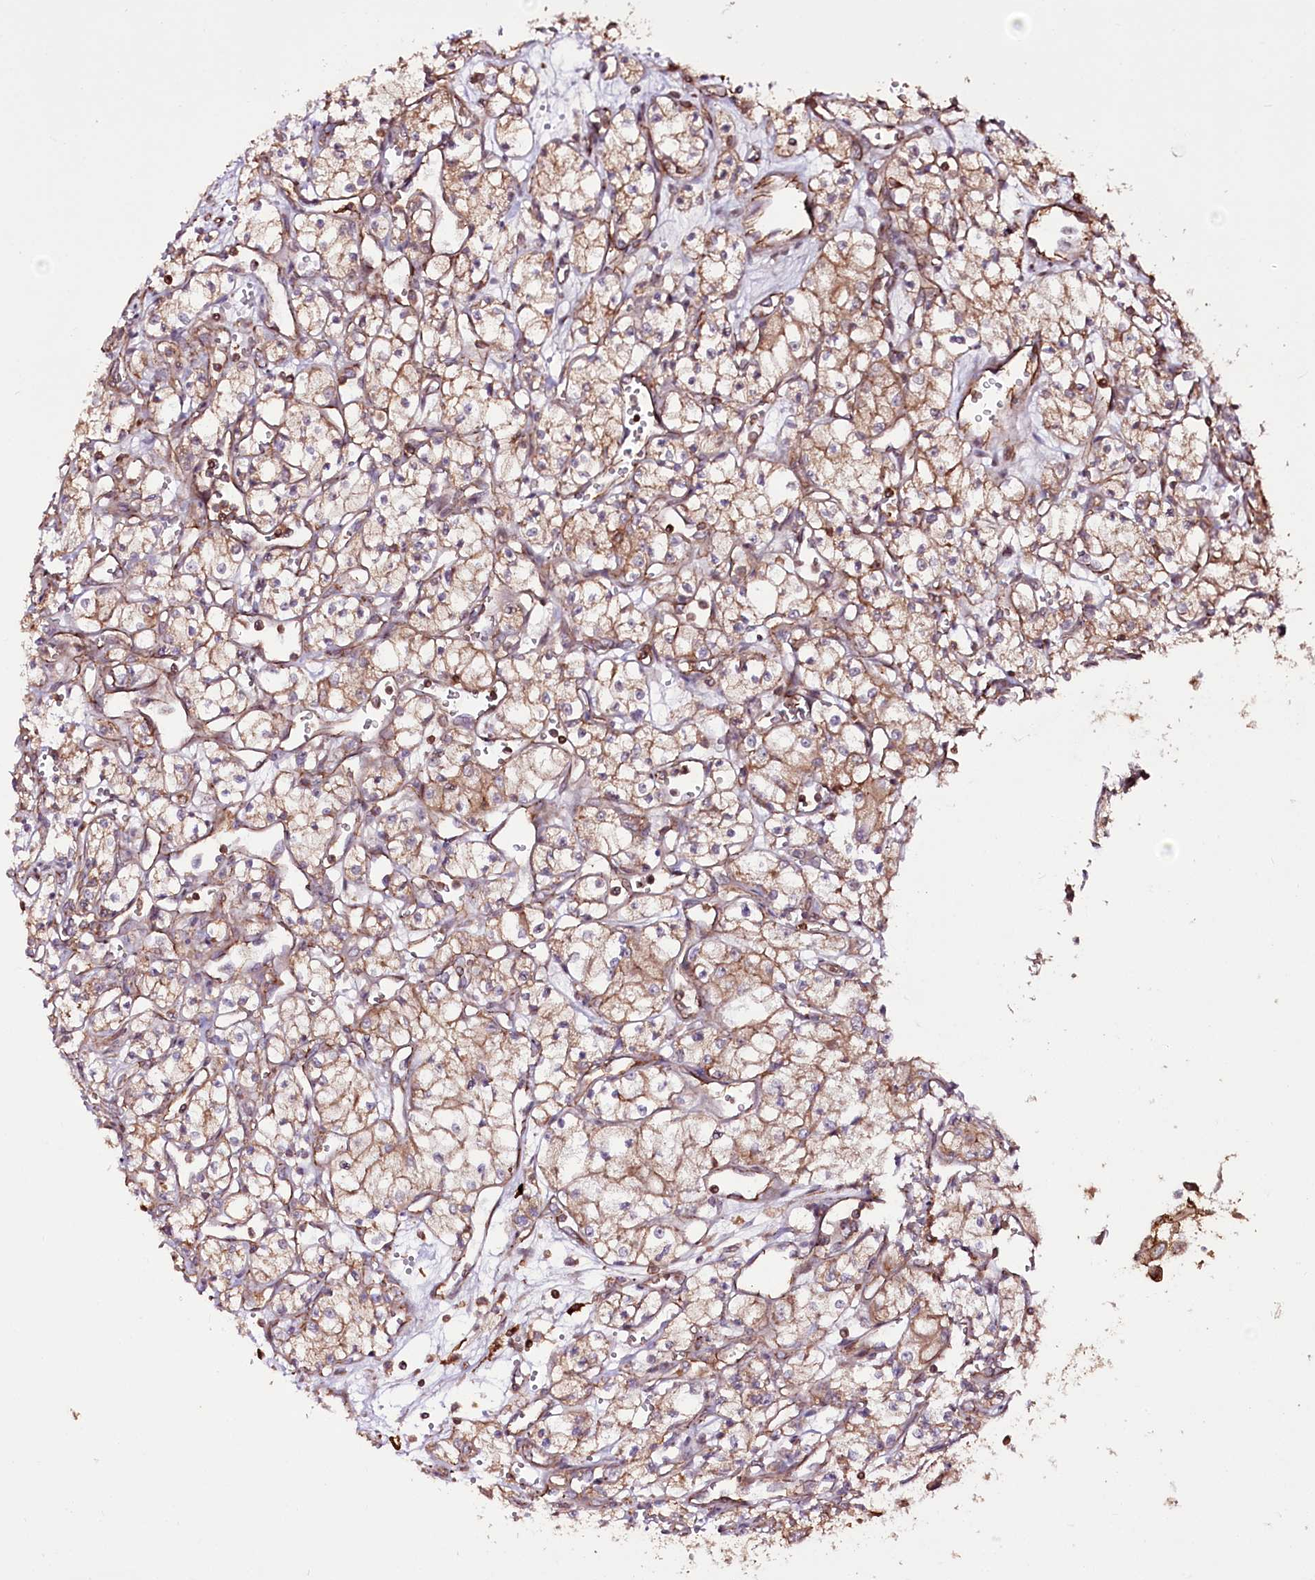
{"staining": {"intensity": "moderate", "quantity": "25%-75%", "location": "cytoplasmic/membranous"}, "tissue": "renal cancer", "cell_type": "Tumor cells", "image_type": "cancer", "snomed": [{"axis": "morphology", "description": "Adenocarcinoma, NOS"}, {"axis": "topography", "description": "Kidney"}], "caption": "A brown stain labels moderate cytoplasmic/membranous positivity of a protein in renal cancer (adenocarcinoma) tumor cells.", "gene": "DHX29", "patient": {"sex": "male", "age": 59}}